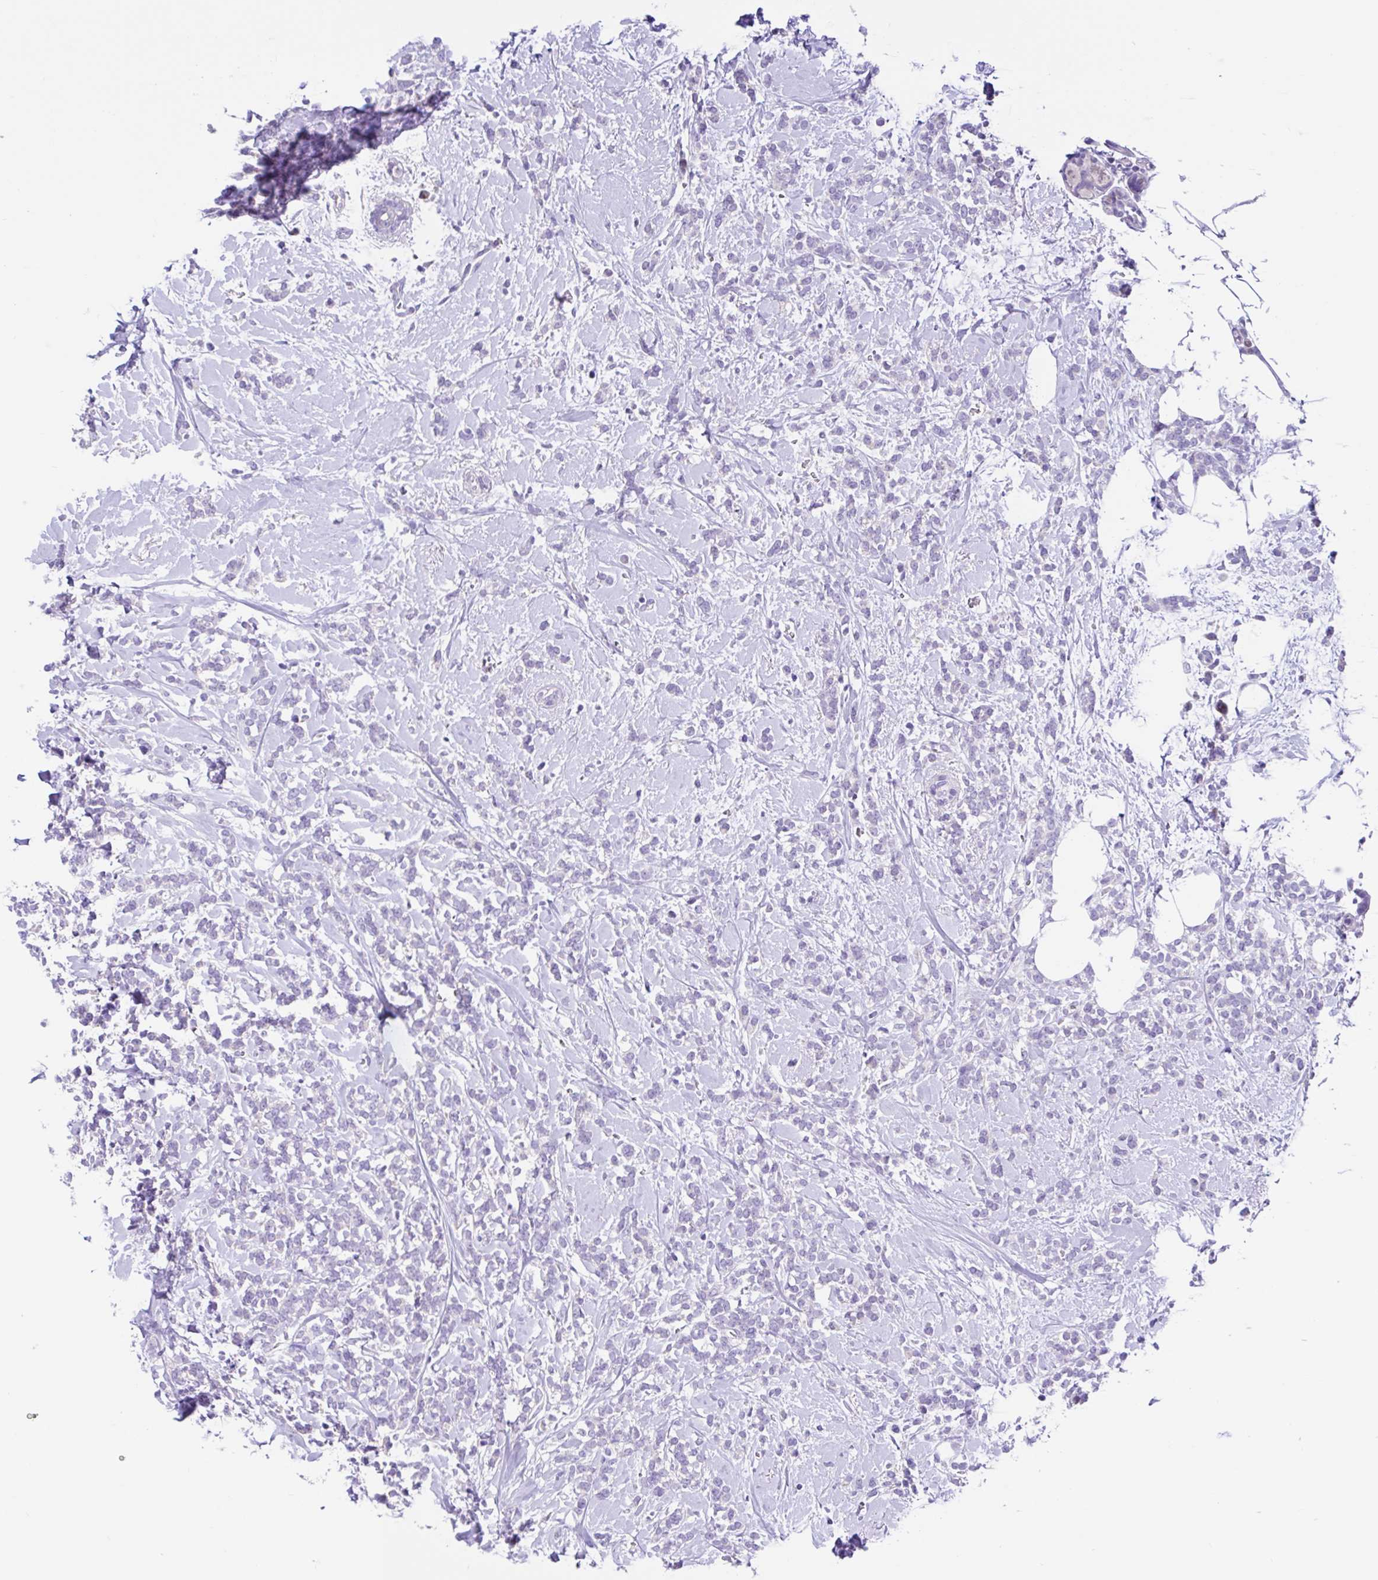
{"staining": {"intensity": "negative", "quantity": "none", "location": "none"}, "tissue": "breast cancer", "cell_type": "Tumor cells", "image_type": "cancer", "snomed": [{"axis": "morphology", "description": "Lobular carcinoma"}, {"axis": "topography", "description": "Breast"}], "caption": "This is an immunohistochemistry photomicrograph of breast cancer (lobular carcinoma). There is no positivity in tumor cells.", "gene": "NDUFS2", "patient": {"sex": "female", "age": 59}}